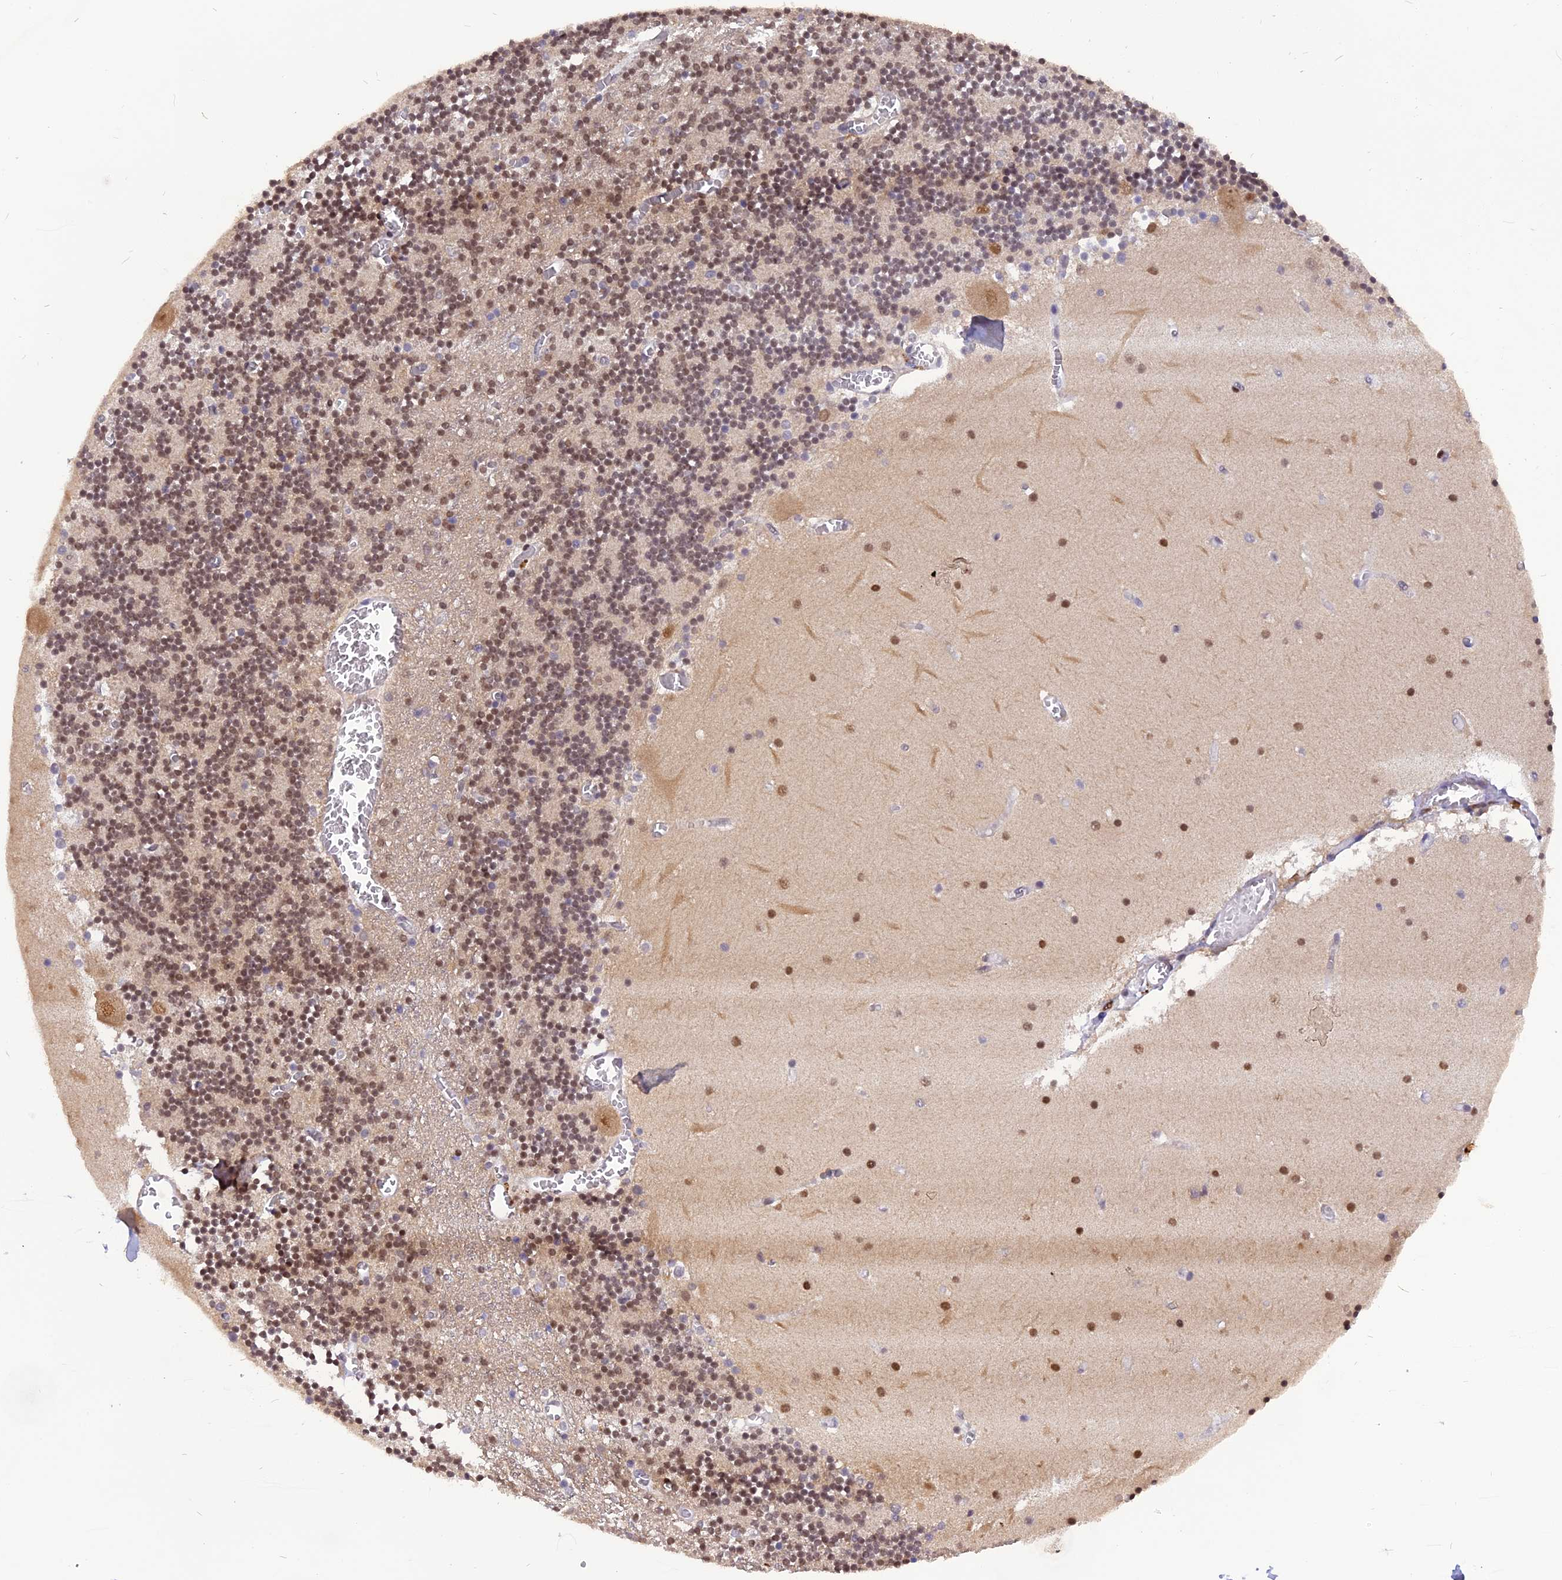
{"staining": {"intensity": "weak", "quantity": "25%-75%", "location": "nuclear"}, "tissue": "cerebellum", "cell_type": "Cells in granular layer", "image_type": "normal", "snomed": [{"axis": "morphology", "description": "Normal tissue, NOS"}, {"axis": "topography", "description": "Cerebellum"}], "caption": "Cerebellum was stained to show a protein in brown. There is low levels of weak nuclear positivity in approximately 25%-75% of cells in granular layer.", "gene": "RABGGTA", "patient": {"sex": "female", "age": 28}}